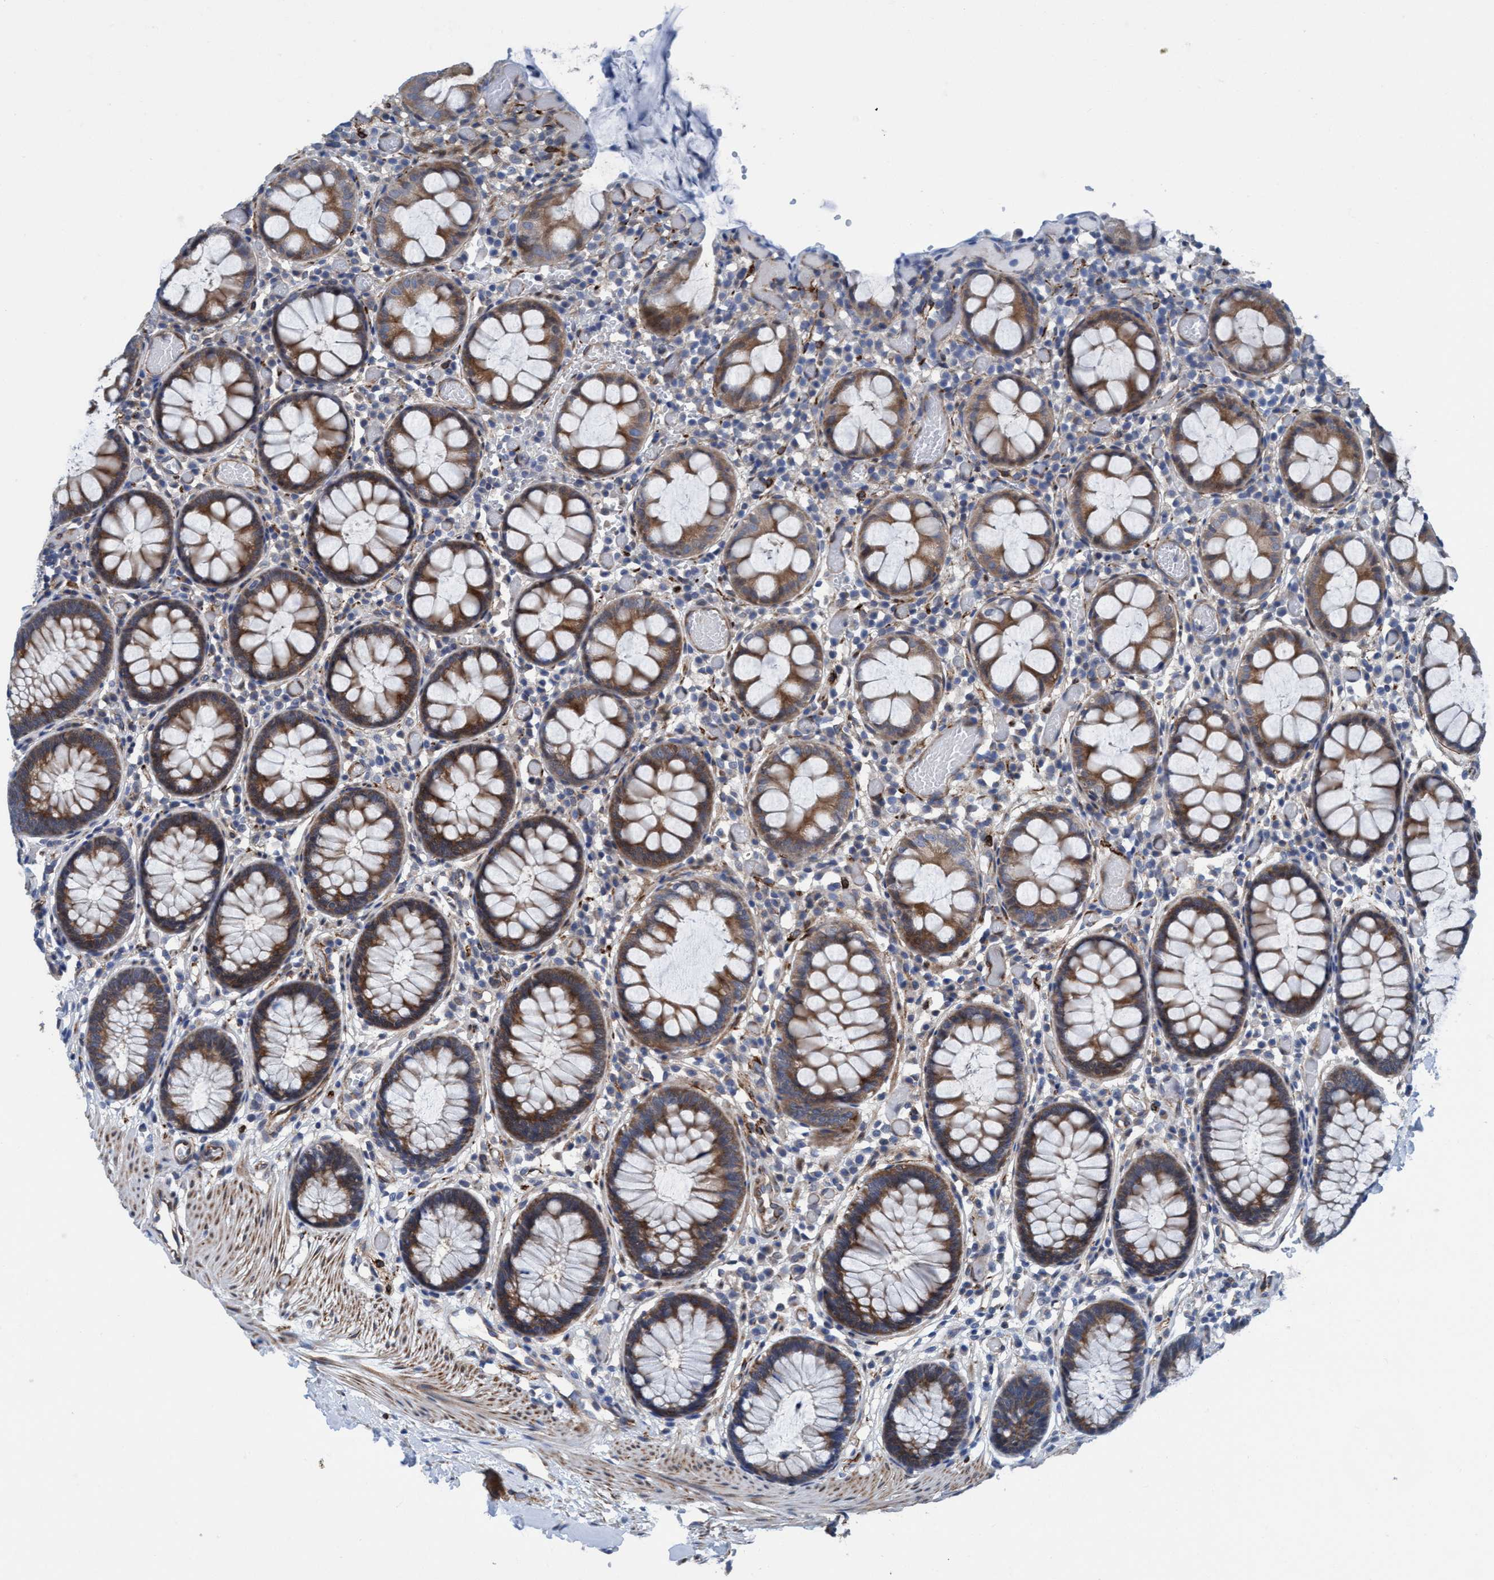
{"staining": {"intensity": "weak", "quantity": ">75%", "location": "cytoplasmic/membranous"}, "tissue": "colon", "cell_type": "Endothelial cells", "image_type": "normal", "snomed": [{"axis": "morphology", "description": "Normal tissue, NOS"}, {"axis": "topography", "description": "Colon"}], "caption": "A low amount of weak cytoplasmic/membranous expression is present in approximately >75% of endothelial cells in unremarkable colon. The staining was performed using DAB to visualize the protein expression in brown, while the nuclei were stained in blue with hematoxylin (Magnification: 20x).", "gene": "NMT1", "patient": {"sex": "male", "age": 14}}